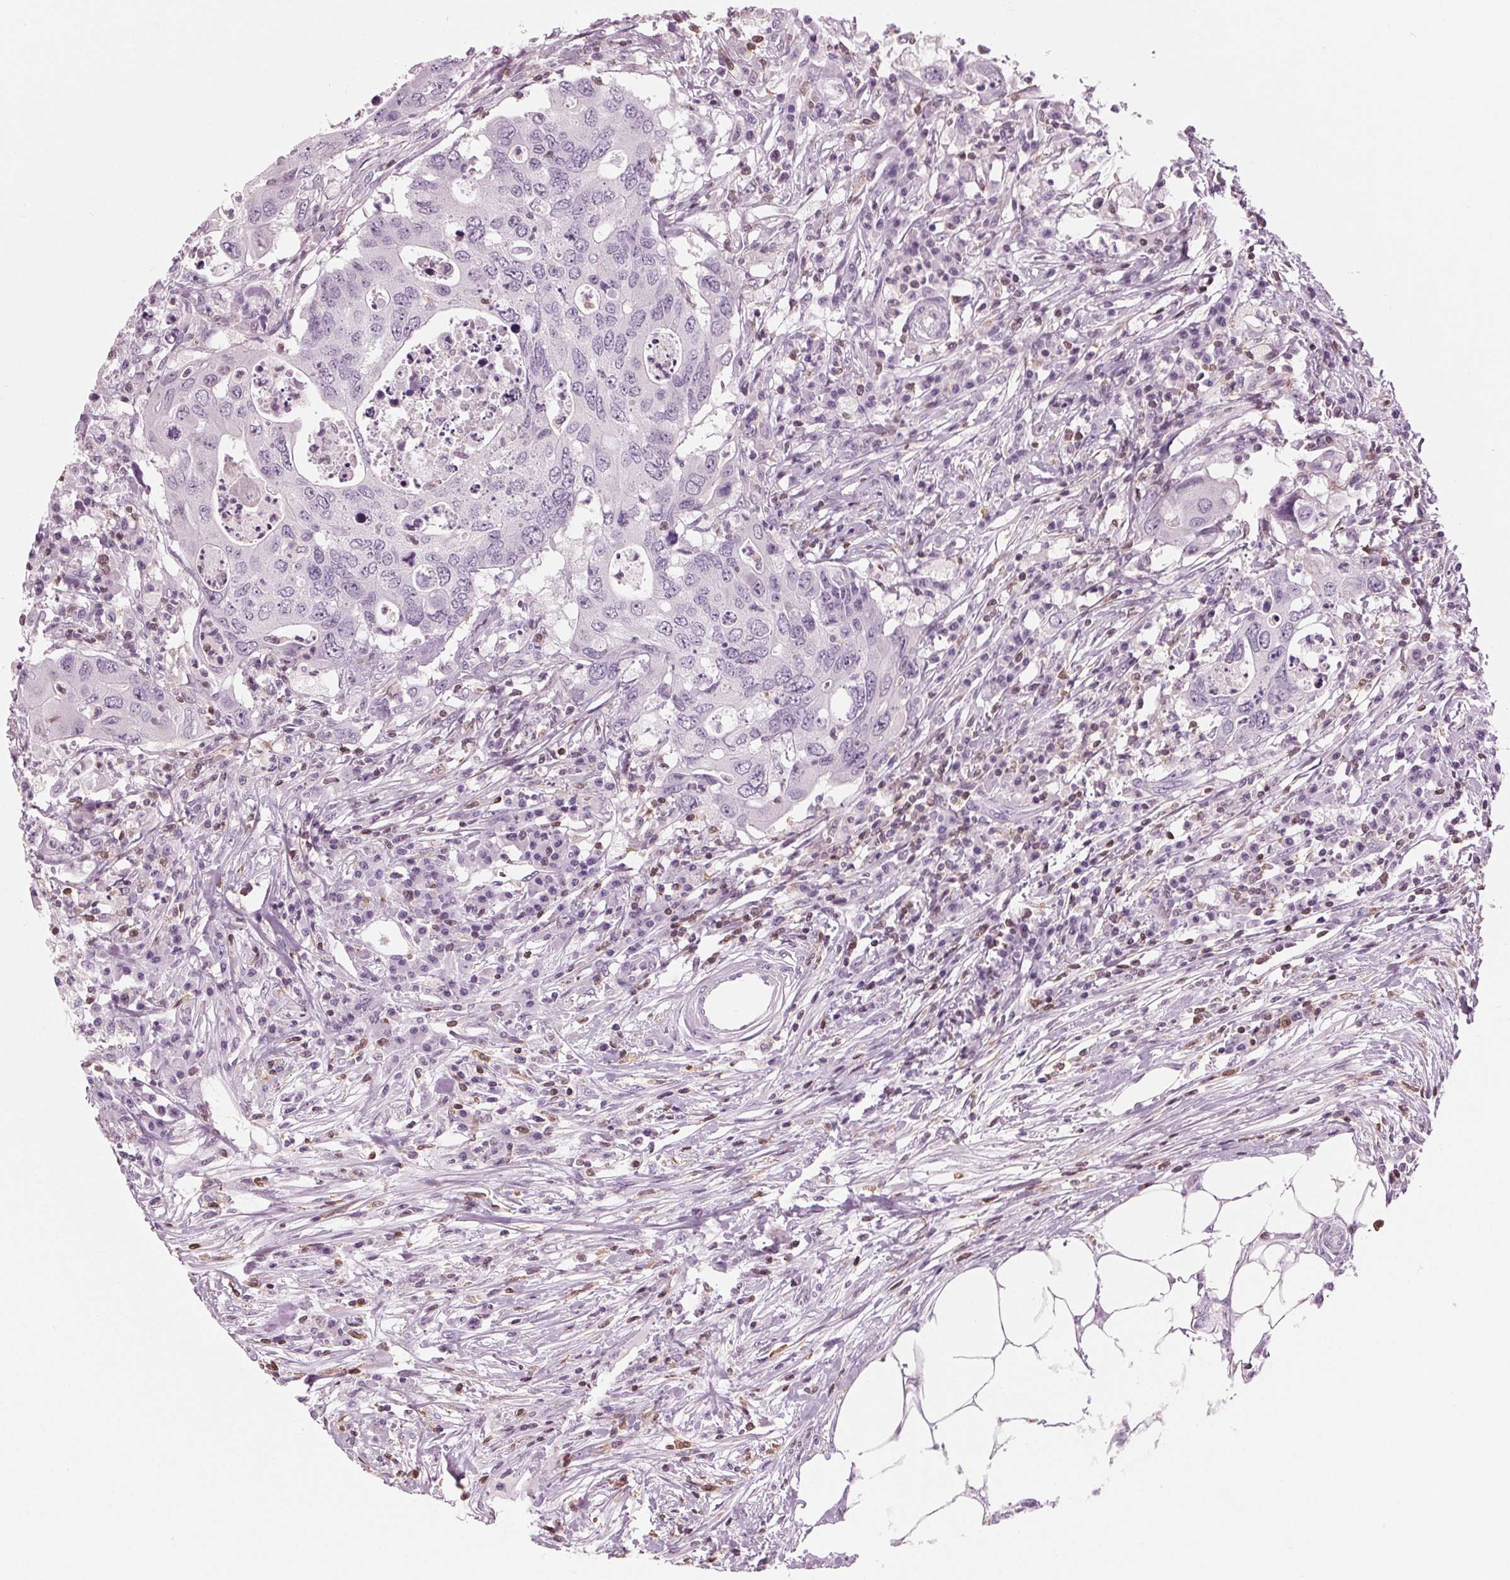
{"staining": {"intensity": "negative", "quantity": "none", "location": "none"}, "tissue": "colorectal cancer", "cell_type": "Tumor cells", "image_type": "cancer", "snomed": [{"axis": "morphology", "description": "Adenocarcinoma, NOS"}, {"axis": "topography", "description": "Colon"}], "caption": "Tumor cells are negative for protein expression in human colorectal cancer. (Stains: DAB (3,3'-diaminobenzidine) IHC with hematoxylin counter stain, Microscopy: brightfield microscopy at high magnification).", "gene": "BTLA", "patient": {"sex": "male", "age": 71}}